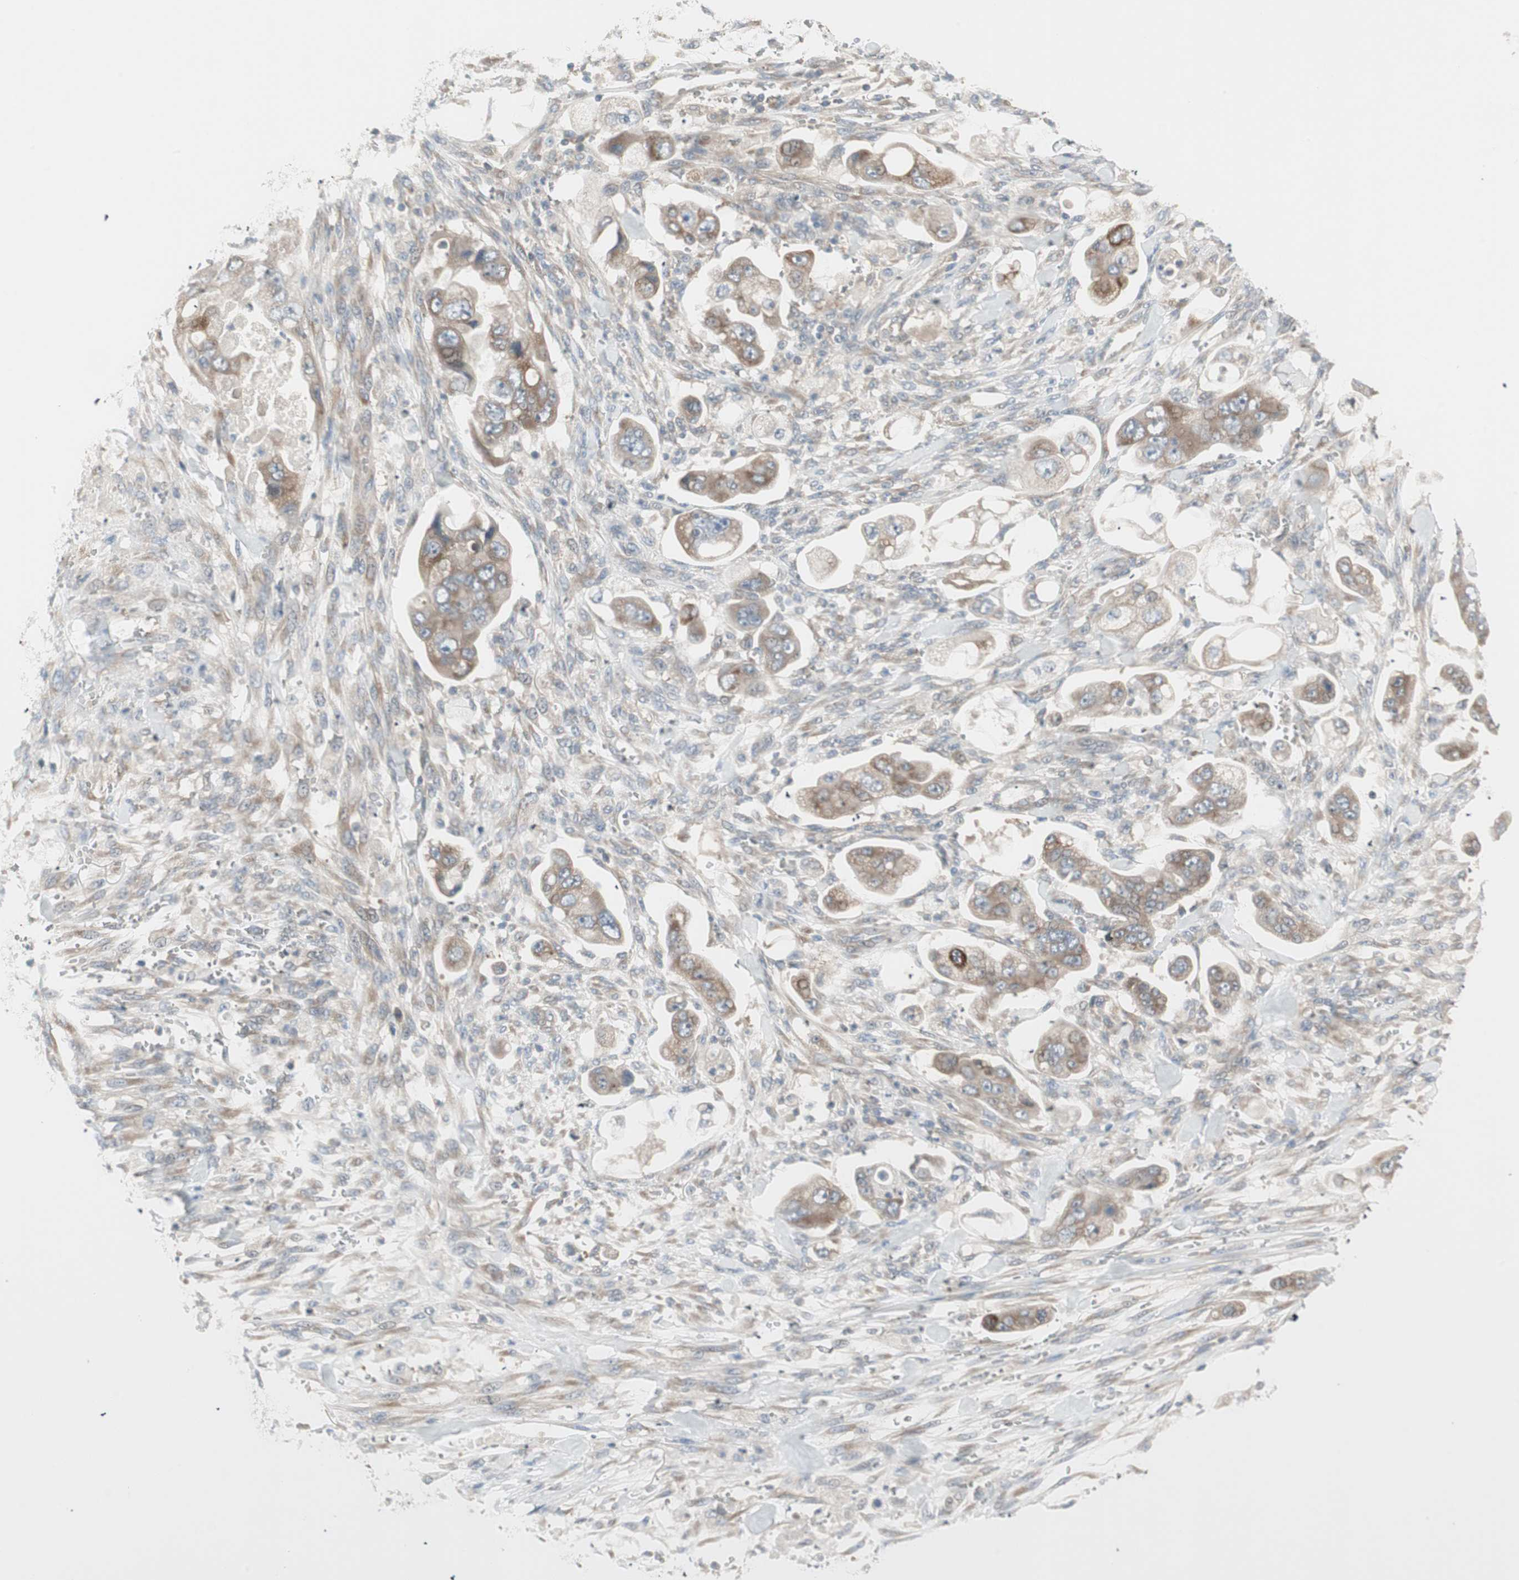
{"staining": {"intensity": "moderate", "quantity": ">75%", "location": "cytoplasmic/membranous"}, "tissue": "stomach cancer", "cell_type": "Tumor cells", "image_type": "cancer", "snomed": [{"axis": "morphology", "description": "Adenocarcinoma, NOS"}, {"axis": "topography", "description": "Stomach"}], "caption": "DAB (3,3'-diaminobenzidine) immunohistochemical staining of stomach adenocarcinoma shows moderate cytoplasmic/membranous protein expression in about >75% of tumor cells.", "gene": "ZFP36", "patient": {"sex": "male", "age": 62}}